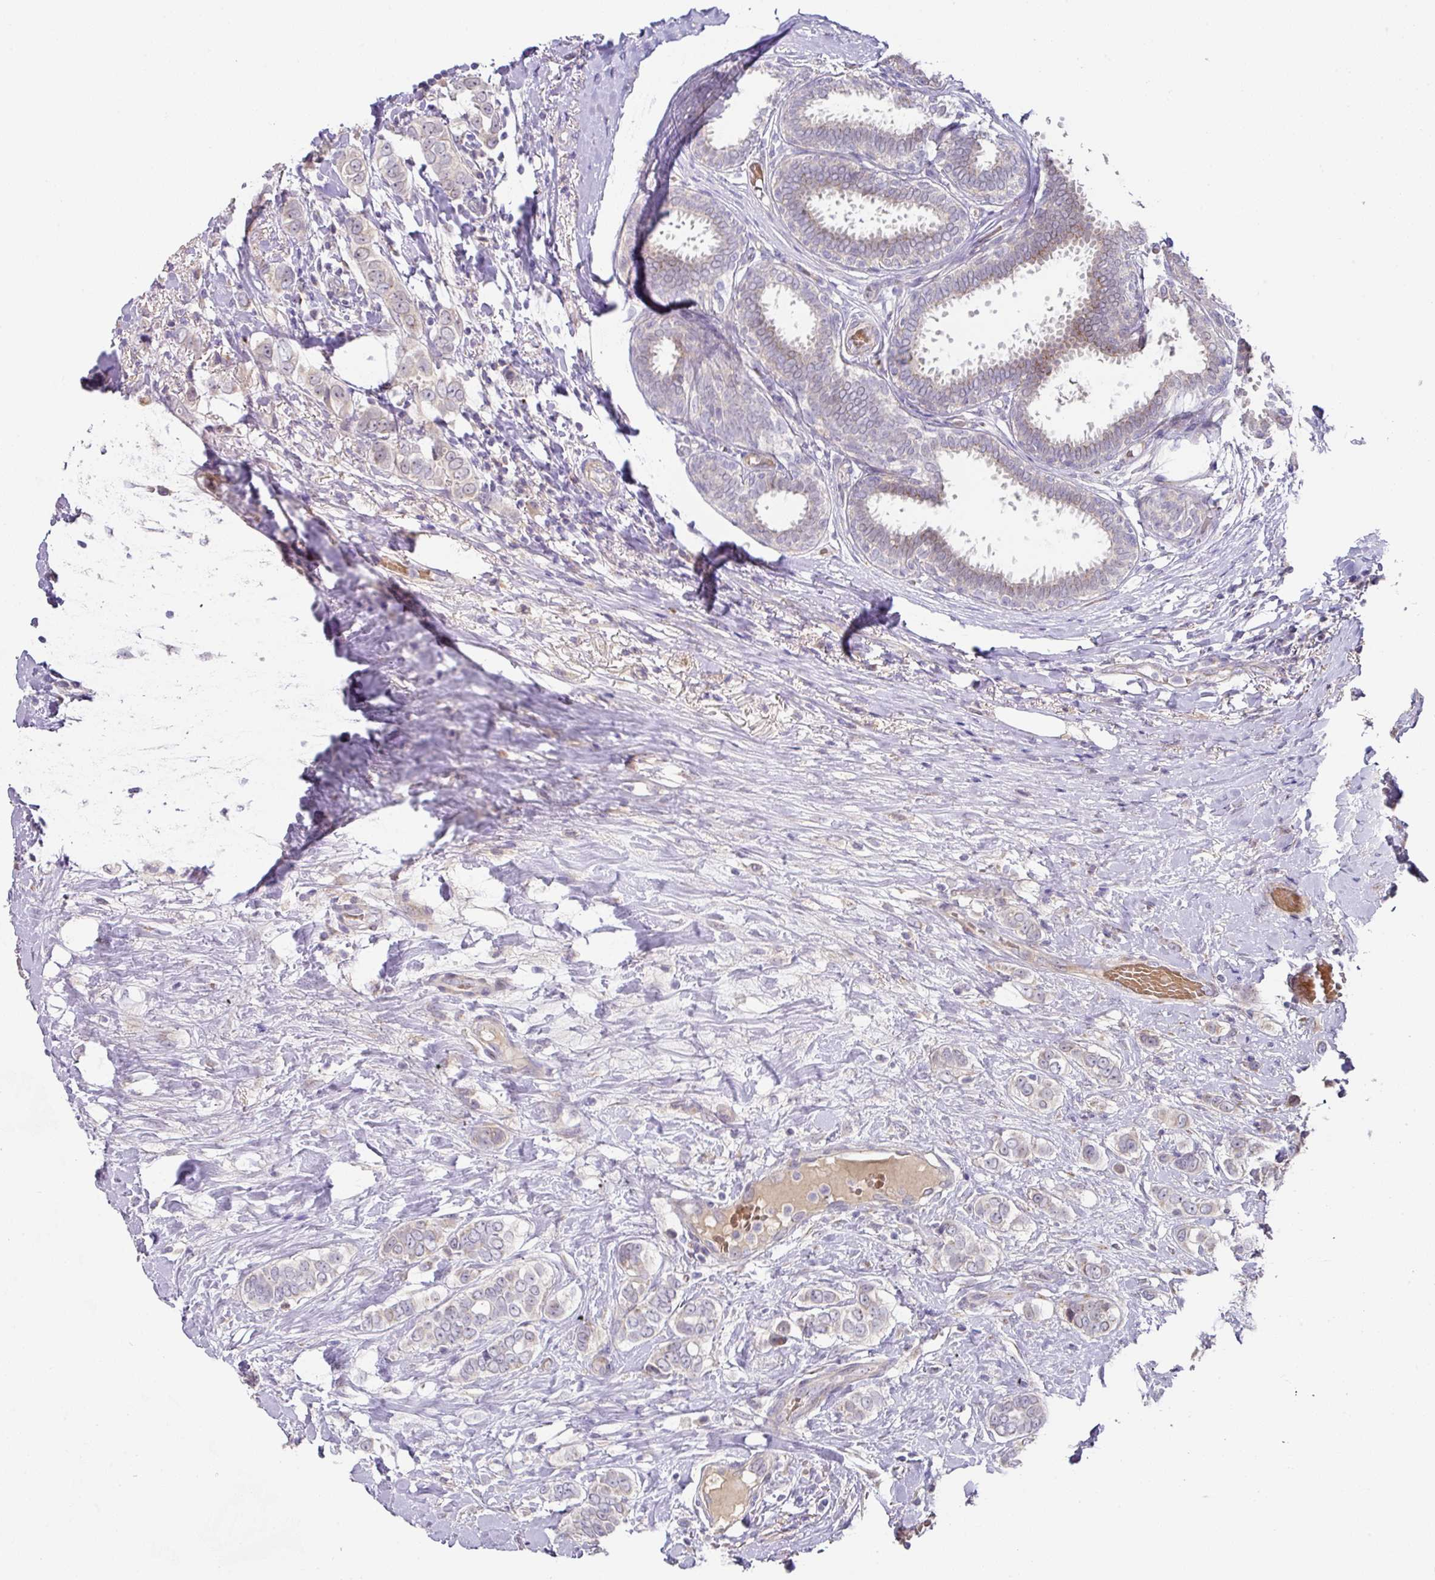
{"staining": {"intensity": "negative", "quantity": "none", "location": "none"}, "tissue": "breast cancer", "cell_type": "Tumor cells", "image_type": "cancer", "snomed": [{"axis": "morphology", "description": "Lobular carcinoma"}, {"axis": "topography", "description": "Breast"}], "caption": "The image displays no significant staining in tumor cells of breast cancer (lobular carcinoma).", "gene": "TARM1", "patient": {"sex": "female", "age": 51}}